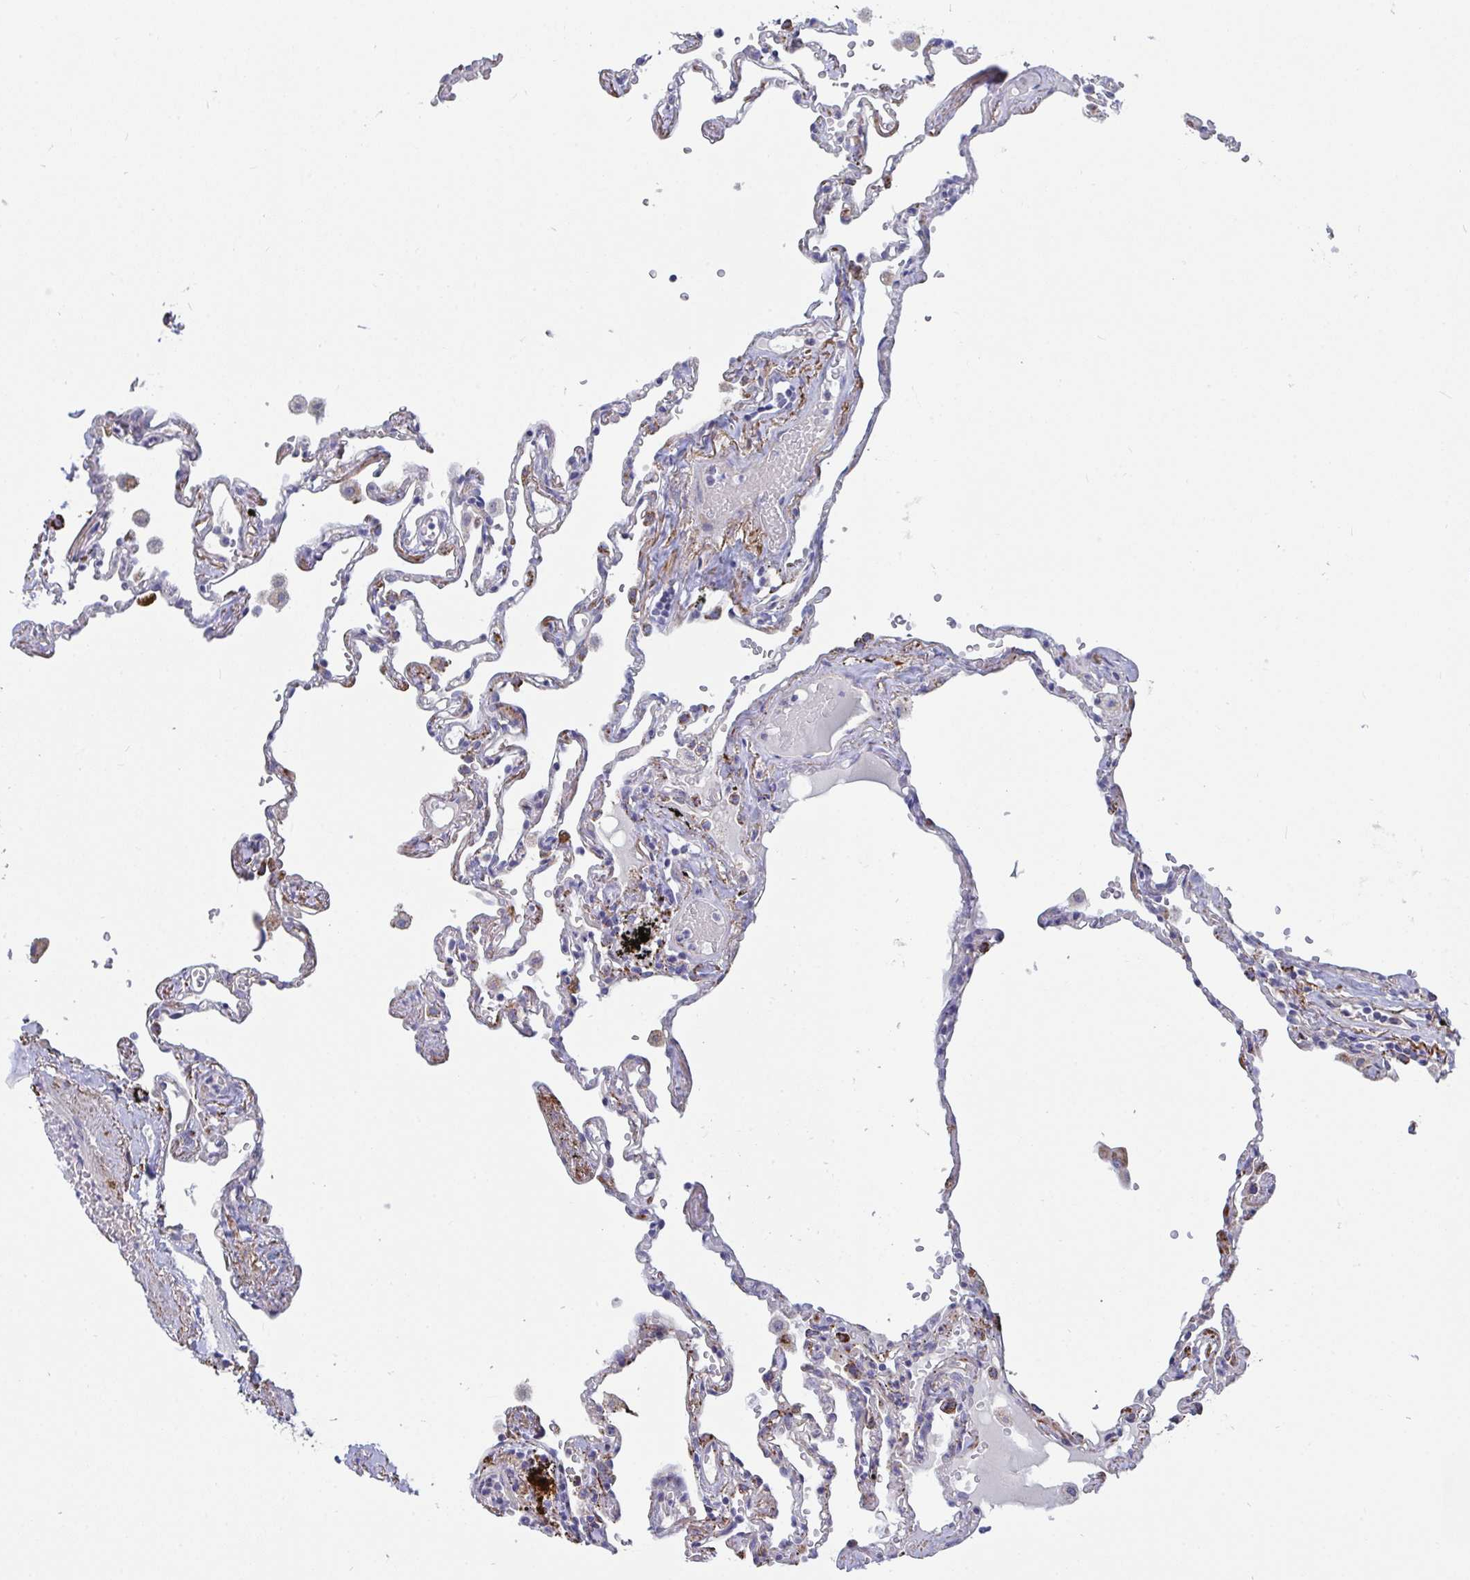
{"staining": {"intensity": "moderate", "quantity": "25%-75%", "location": "cytoplasmic/membranous"}, "tissue": "lung", "cell_type": "Alveolar cells", "image_type": "normal", "snomed": [{"axis": "morphology", "description": "Normal tissue, NOS"}, {"axis": "topography", "description": "Lung"}], "caption": "Approximately 25%-75% of alveolar cells in benign lung display moderate cytoplasmic/membranous protein positivity as visualized by brown immunohistochemical staining.", "gene": "FAM156A", "patient": {"sex": "female", "age": 67}}